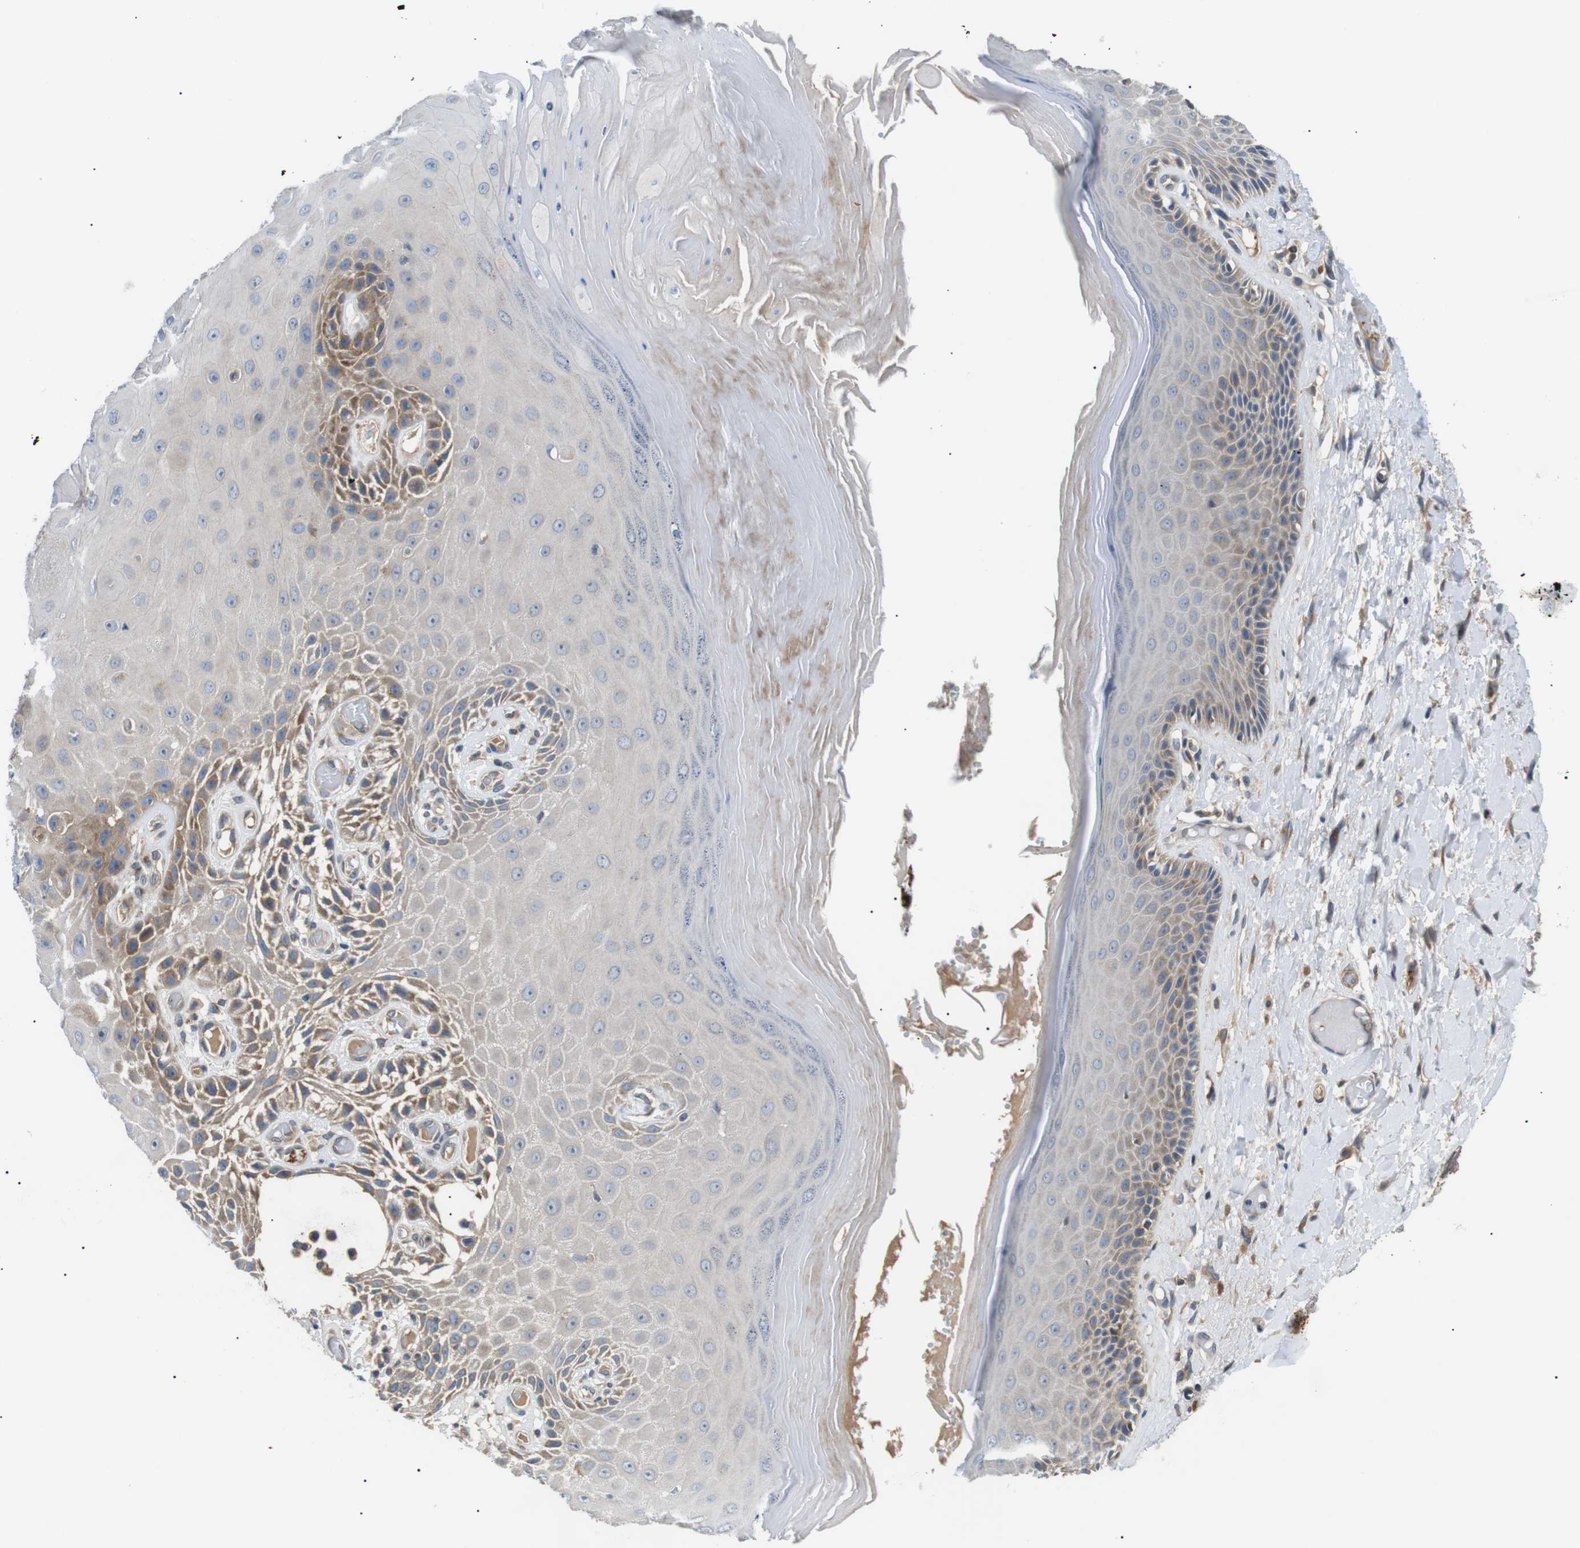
{"staining": {"intensity": "moderate", "quantity": "<25%", "location": "cytoplasmic/membranous"}, "tissue": "skin", "cell_type": "Epidermal cells", "image_type": "normal", "snomed": [{"axis": "morphology", "description": "Normal tissue, NOS"}, {"axis": "topography", "description": "Vulva"}], "caption": "Immunohistochemical staining of benign human skin reveals low levels of moderate cytoplasmic/membranous expression in approximately <25% of epidermal cells. The staining was performed using DAB, with brown indicating positive protein expression. Nuclei are stained blue with hematoxylin.", "gene": "DIPK1A", "patient": {"sex": "female", "age": 73}}